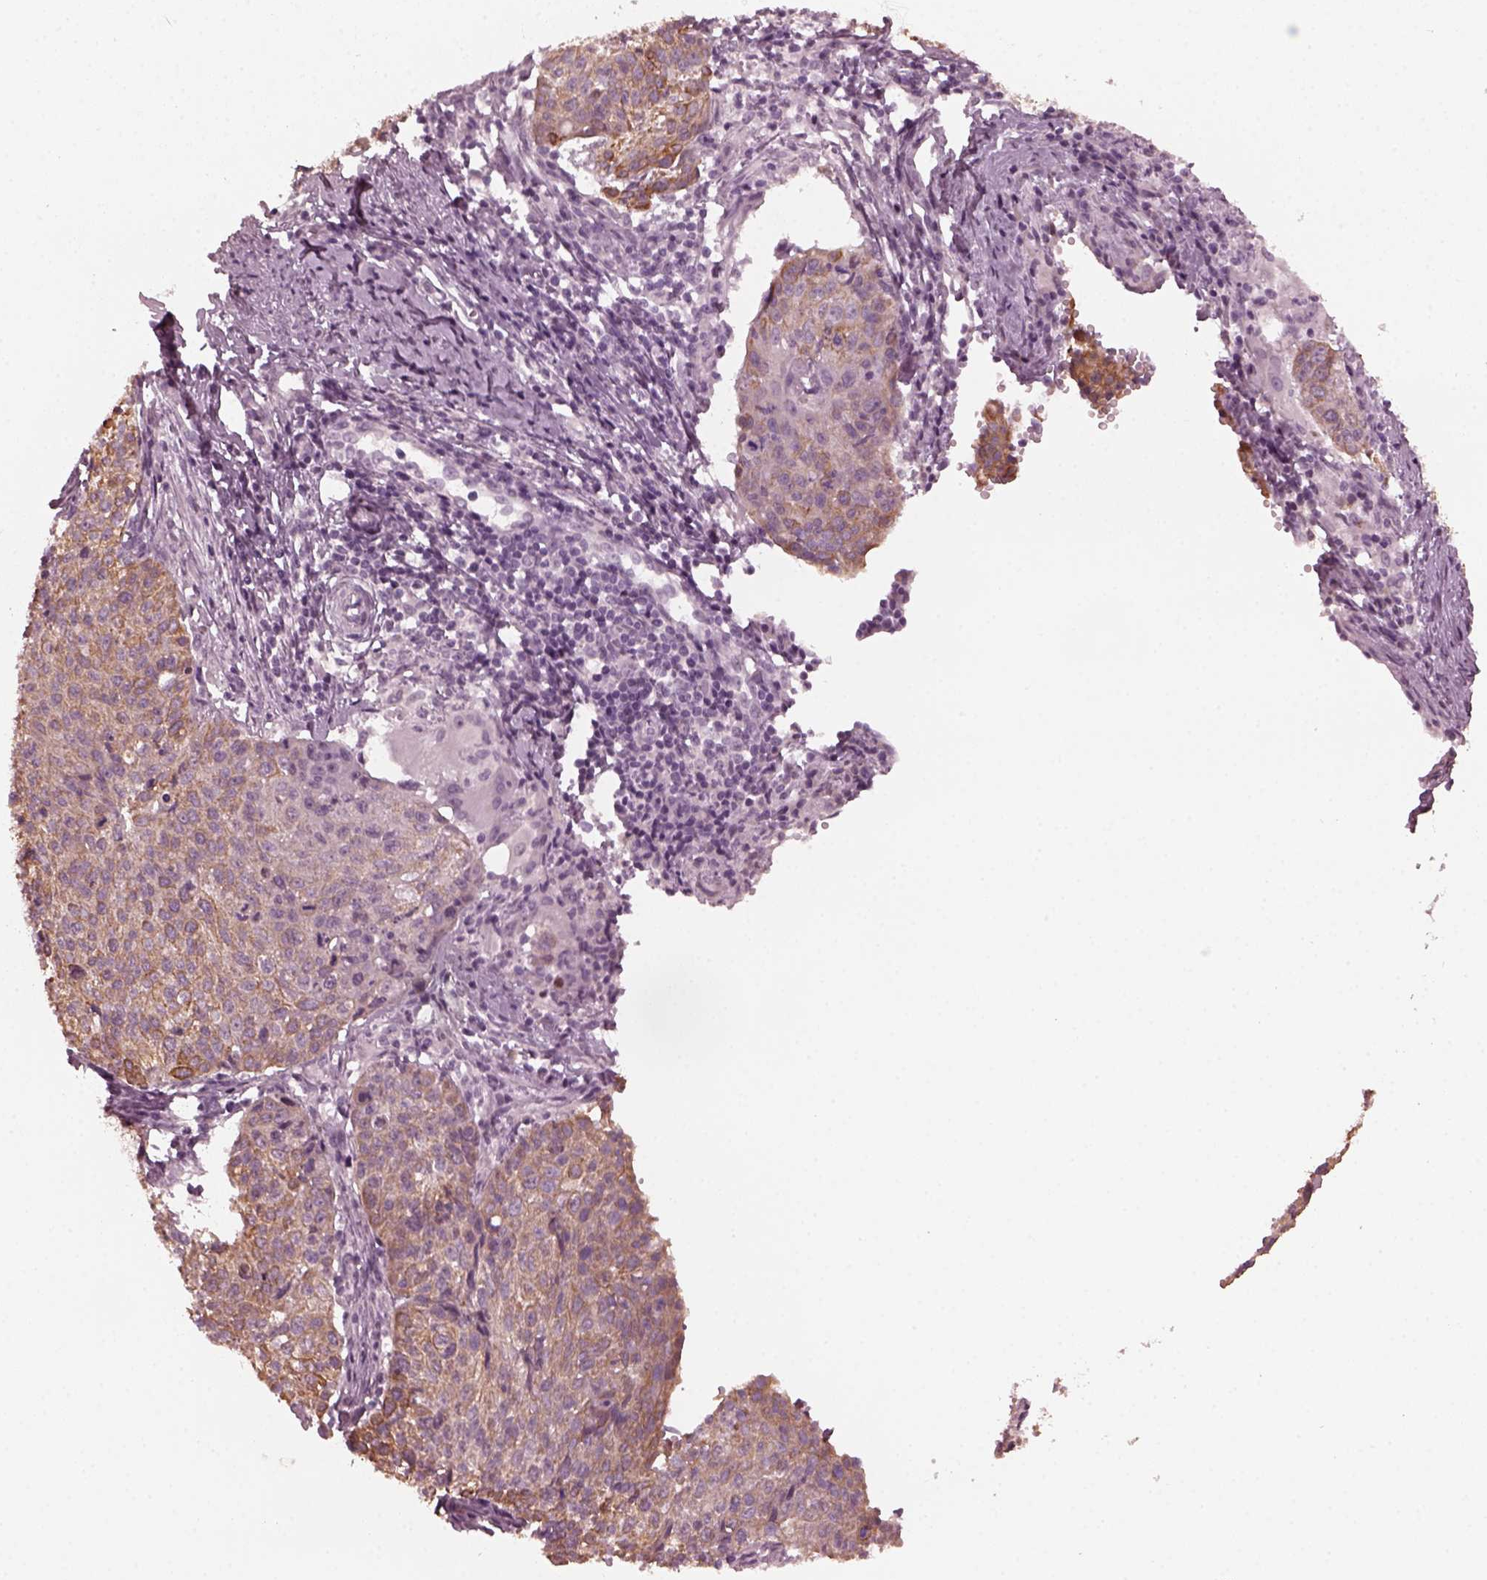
{"staining": {"intensity": "strong", "quantity": ">75%", "location": "cytoplasmic/membranous"}, "tissue": "cervical cancer", "cell_type": "Tumor cells", "image_type": "cancer", "snomed": [{"axis": "morphology", "description": "Squamous cell carcinoma, NOS"}, {"axis": "topography", "description": "Cervix"}], "caption": "Squamous cell carcinoma (cervical) stained with a brown dye demonstrates strong cytoplasmic/membranous positive expression in approximately >75% of tumor cells.", "gene": "KRT79", "patient": {"sex": "female", "age": 38}}